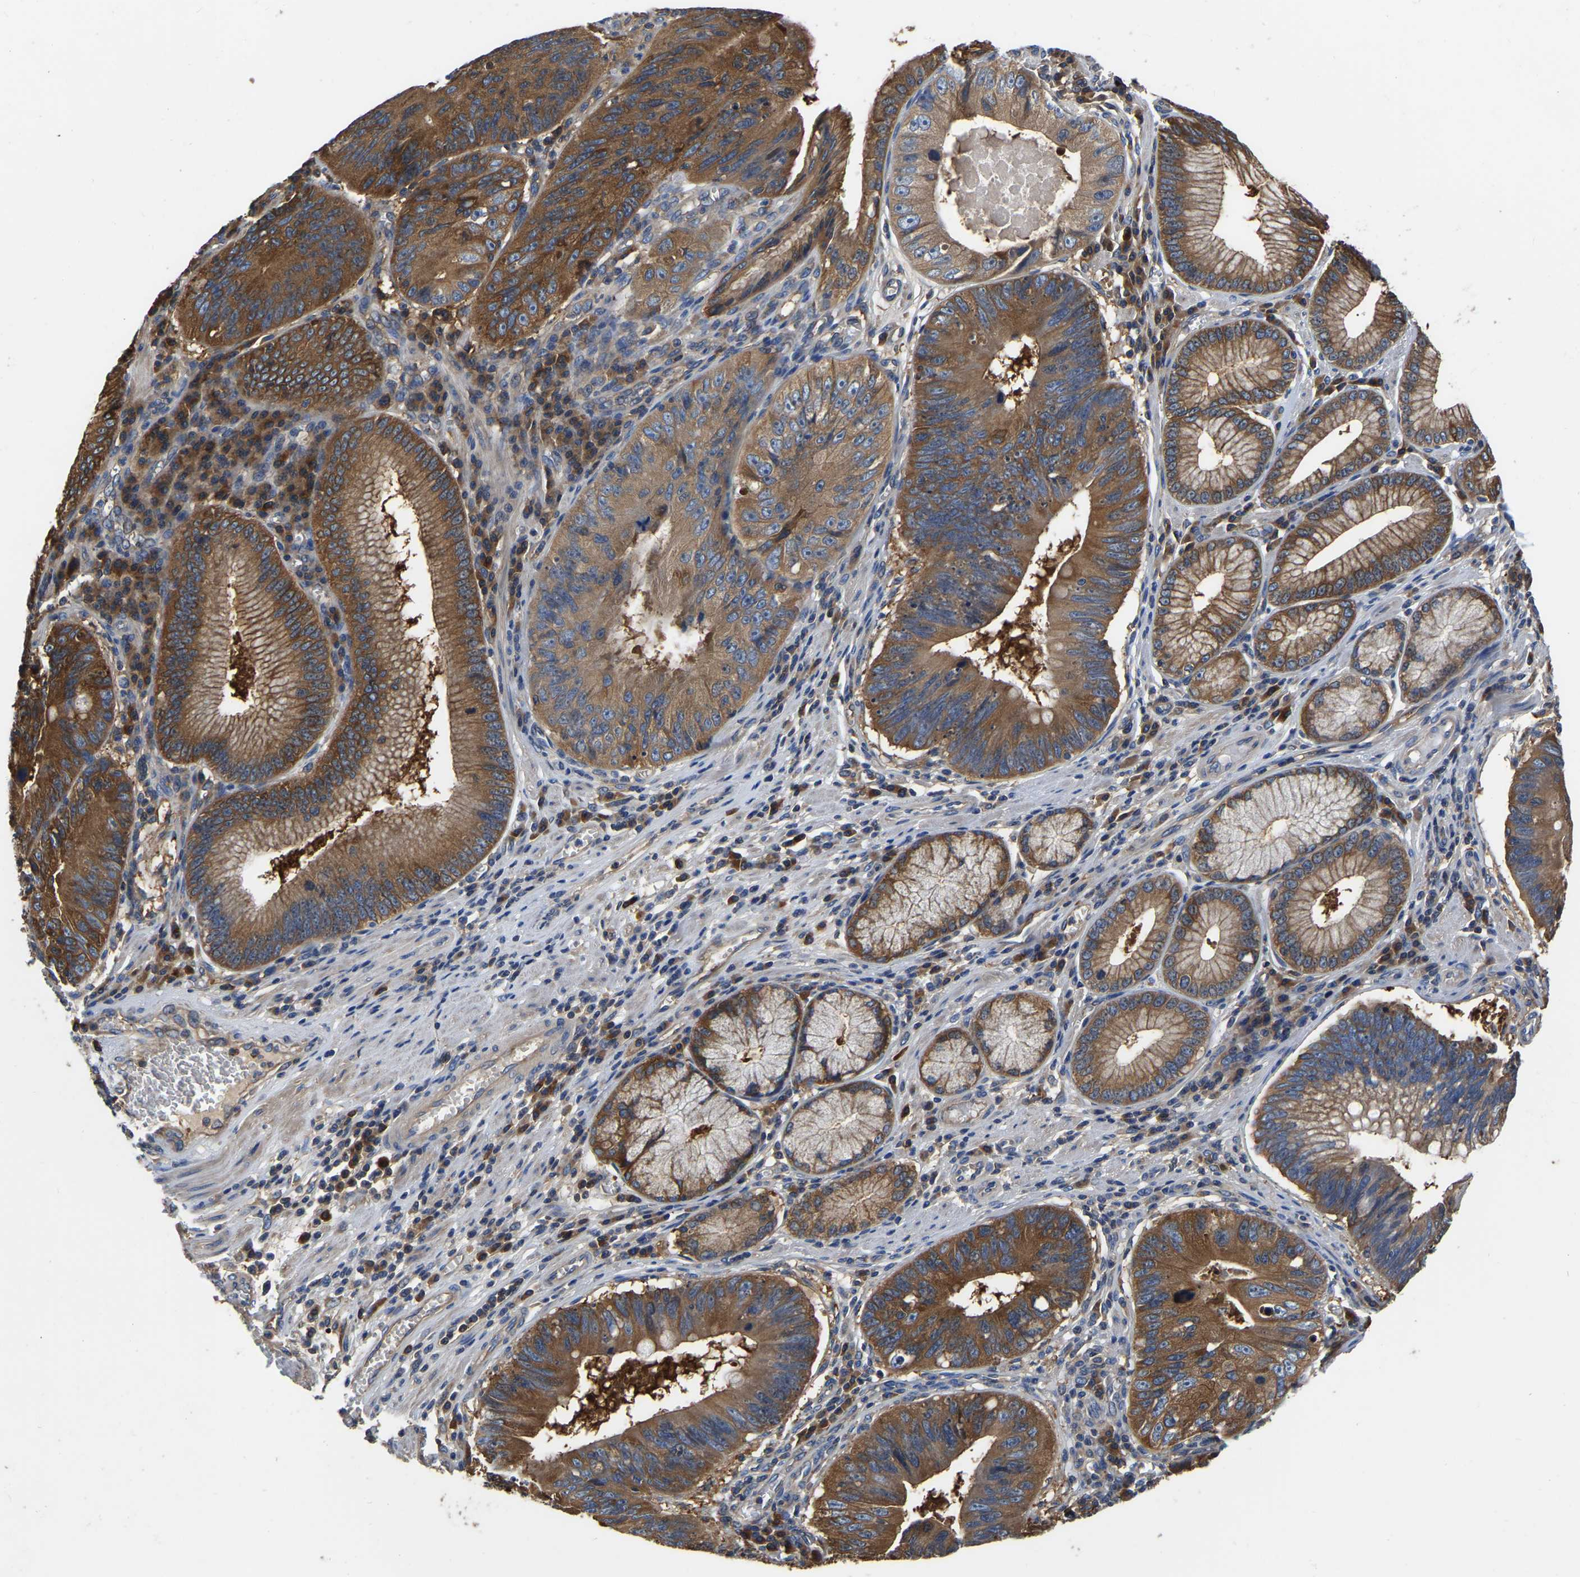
{"staining": {"intensity": "strong", "quantity": ">75%", "location": "cytoplasmic/membranous"}, "tissue": "stomach cancer", "cell_type": "Tumor cells", "image_type": "cancer", "snomed": [{"axis": "morphology", "description": "Adenocarcinoma, NOS"}, {"axis": "topography", "description": "Stomach"}], "caption": "Stomach cancer (adenocarcinoma) stained for a protein demonstrates strong cytoplasmic/membranous positivity in tumor cells. Using DAB (3,3'-diaminobenzidine) (brown) and hematoxylin (blue) stains, captured at high magnification using brightfield microscopy.", "gene": "GARS1", "patient": {"sex": "male", "age": 59}}